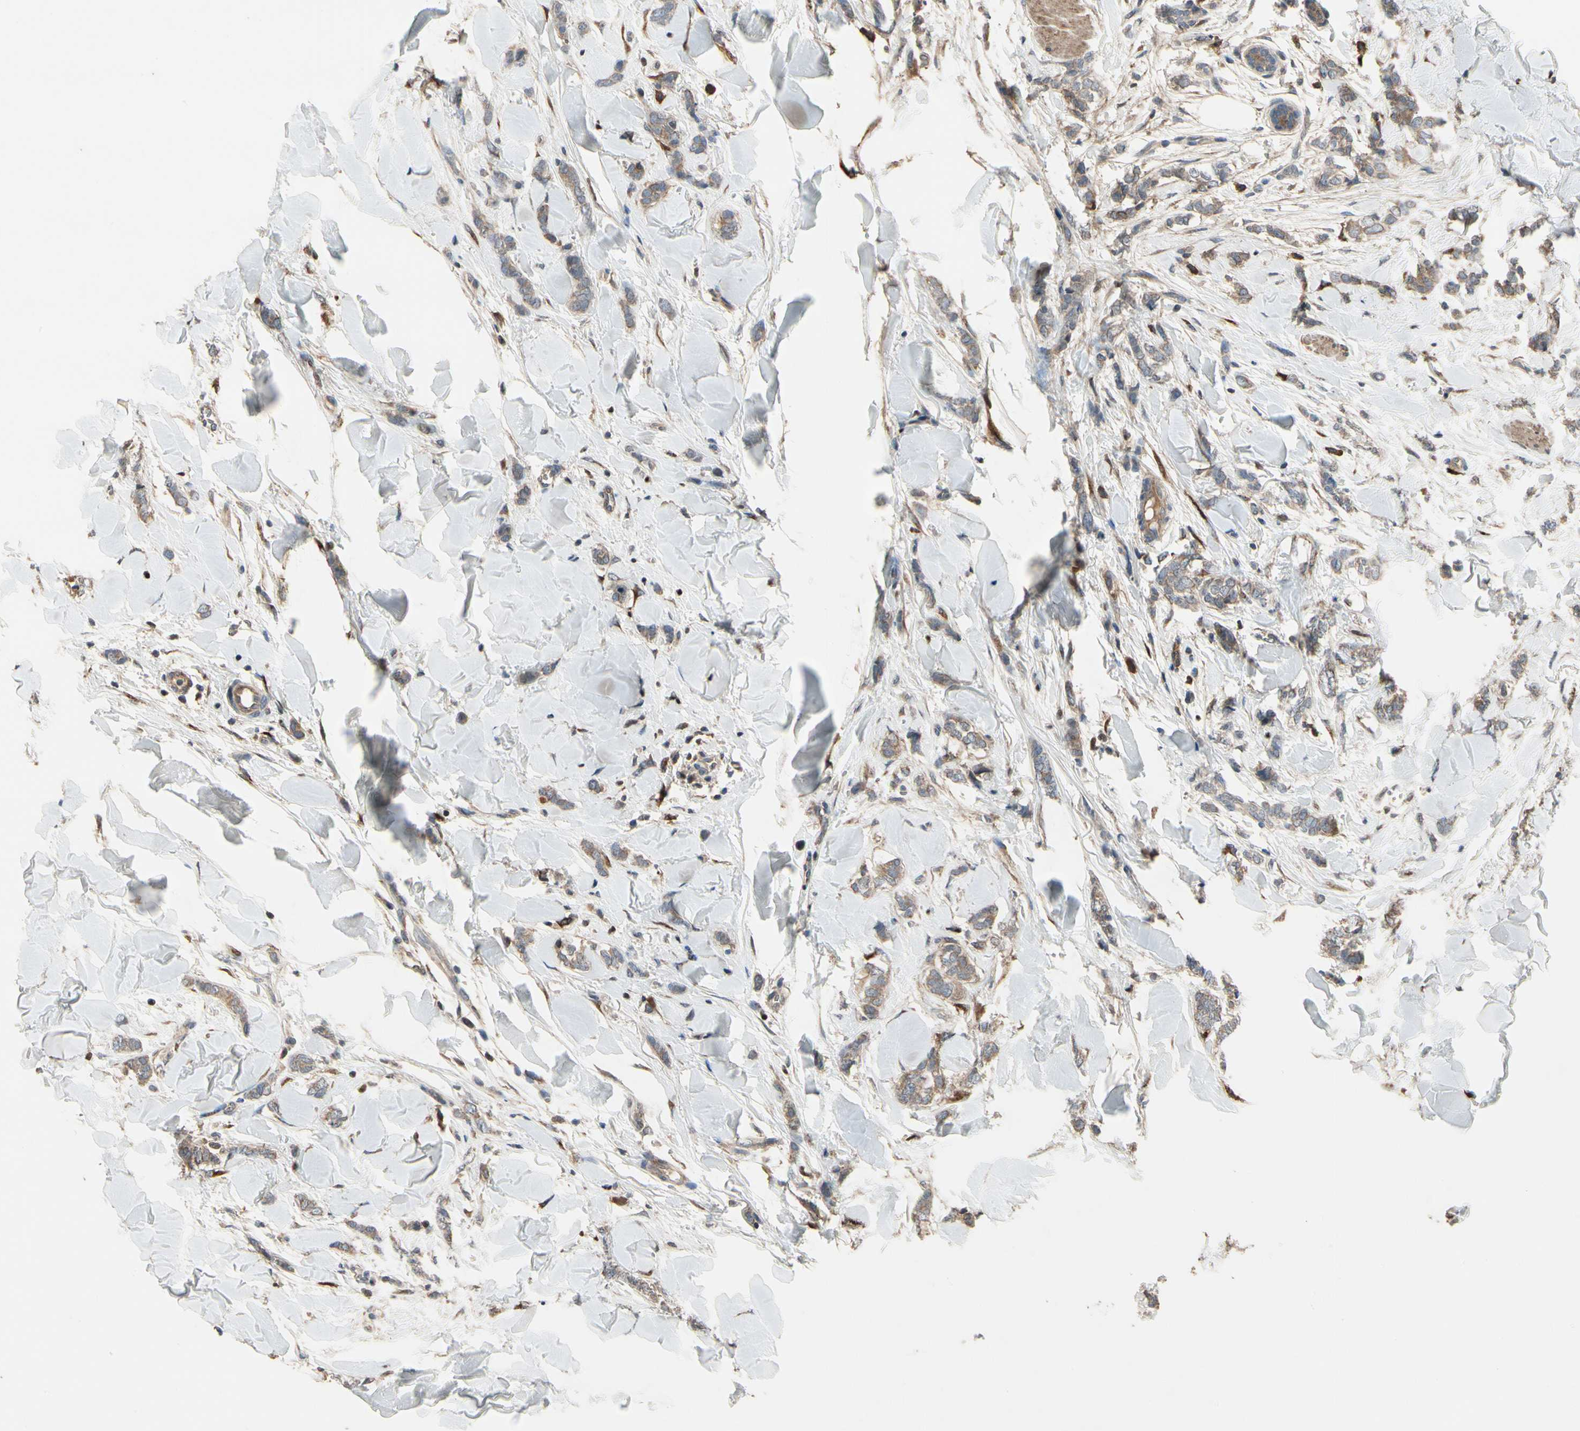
{"staining": {"intensity": "moderate", "quantity": ">75%", "location": "cytoplasmic/membranous"}, "tissue": "breast cancer", "cell_type": "Tumor cells", "image_type": "cancer", "snomed": [{"axis": "morphology", "description": "Lobular carcinoma"}, {"axis": "topography", "description": "Skin"}, {"axis": "topography", "description": "Breast"}], "caption": "IHC micrograph of neoplastic tissue: human lobular carcinoma (breast) stained using immunohistochemistry displays medium levels of moderate protein expression localized specifically in the cytoplasmic/membranous of tumor cells, appearing as a cytoplasmic/membranous brown color.", "gene": "CGREF1", "patient": {"sex": "female", "age": 46}}